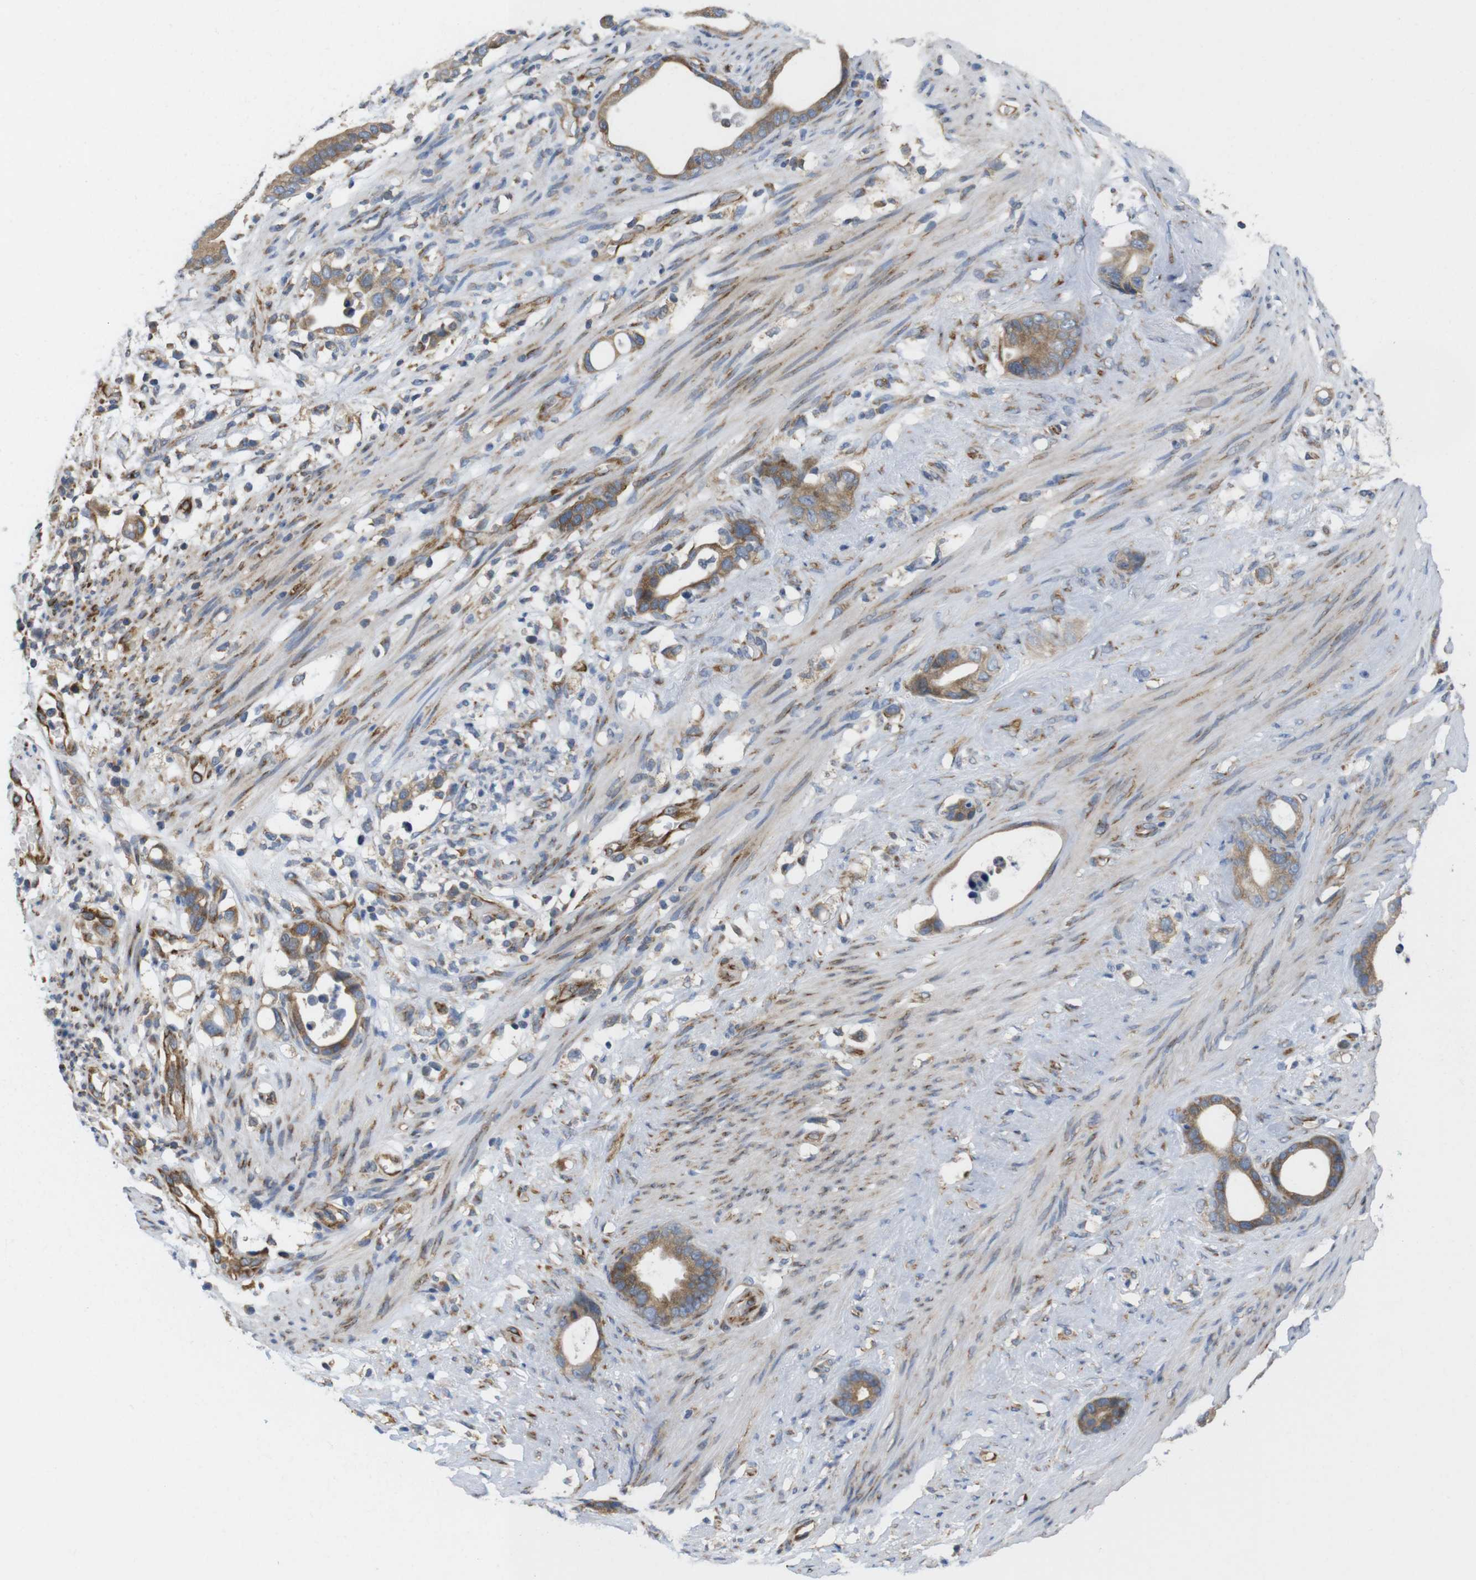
{"staining": {"intensity": "moderate", "quantity": ">75%", "location": "cytoplasmic/membranous"}, "tissue": "stomach cancer", "cell_type": "Tumor cells", "image_type": "cancer", "snomed": [{"axis": "morphology", "description": "Adenocarcinoma, NOS"}, {"axis": "topography", "description": "Stomach"}], "caption": "Tumor cells display moderate cytoplasmic/membranous expression in approximately >75% of cells in adenocarcinoma (stomach).", "gene": "PCNX2", "patient": {"sex": "female", "age": 75}}